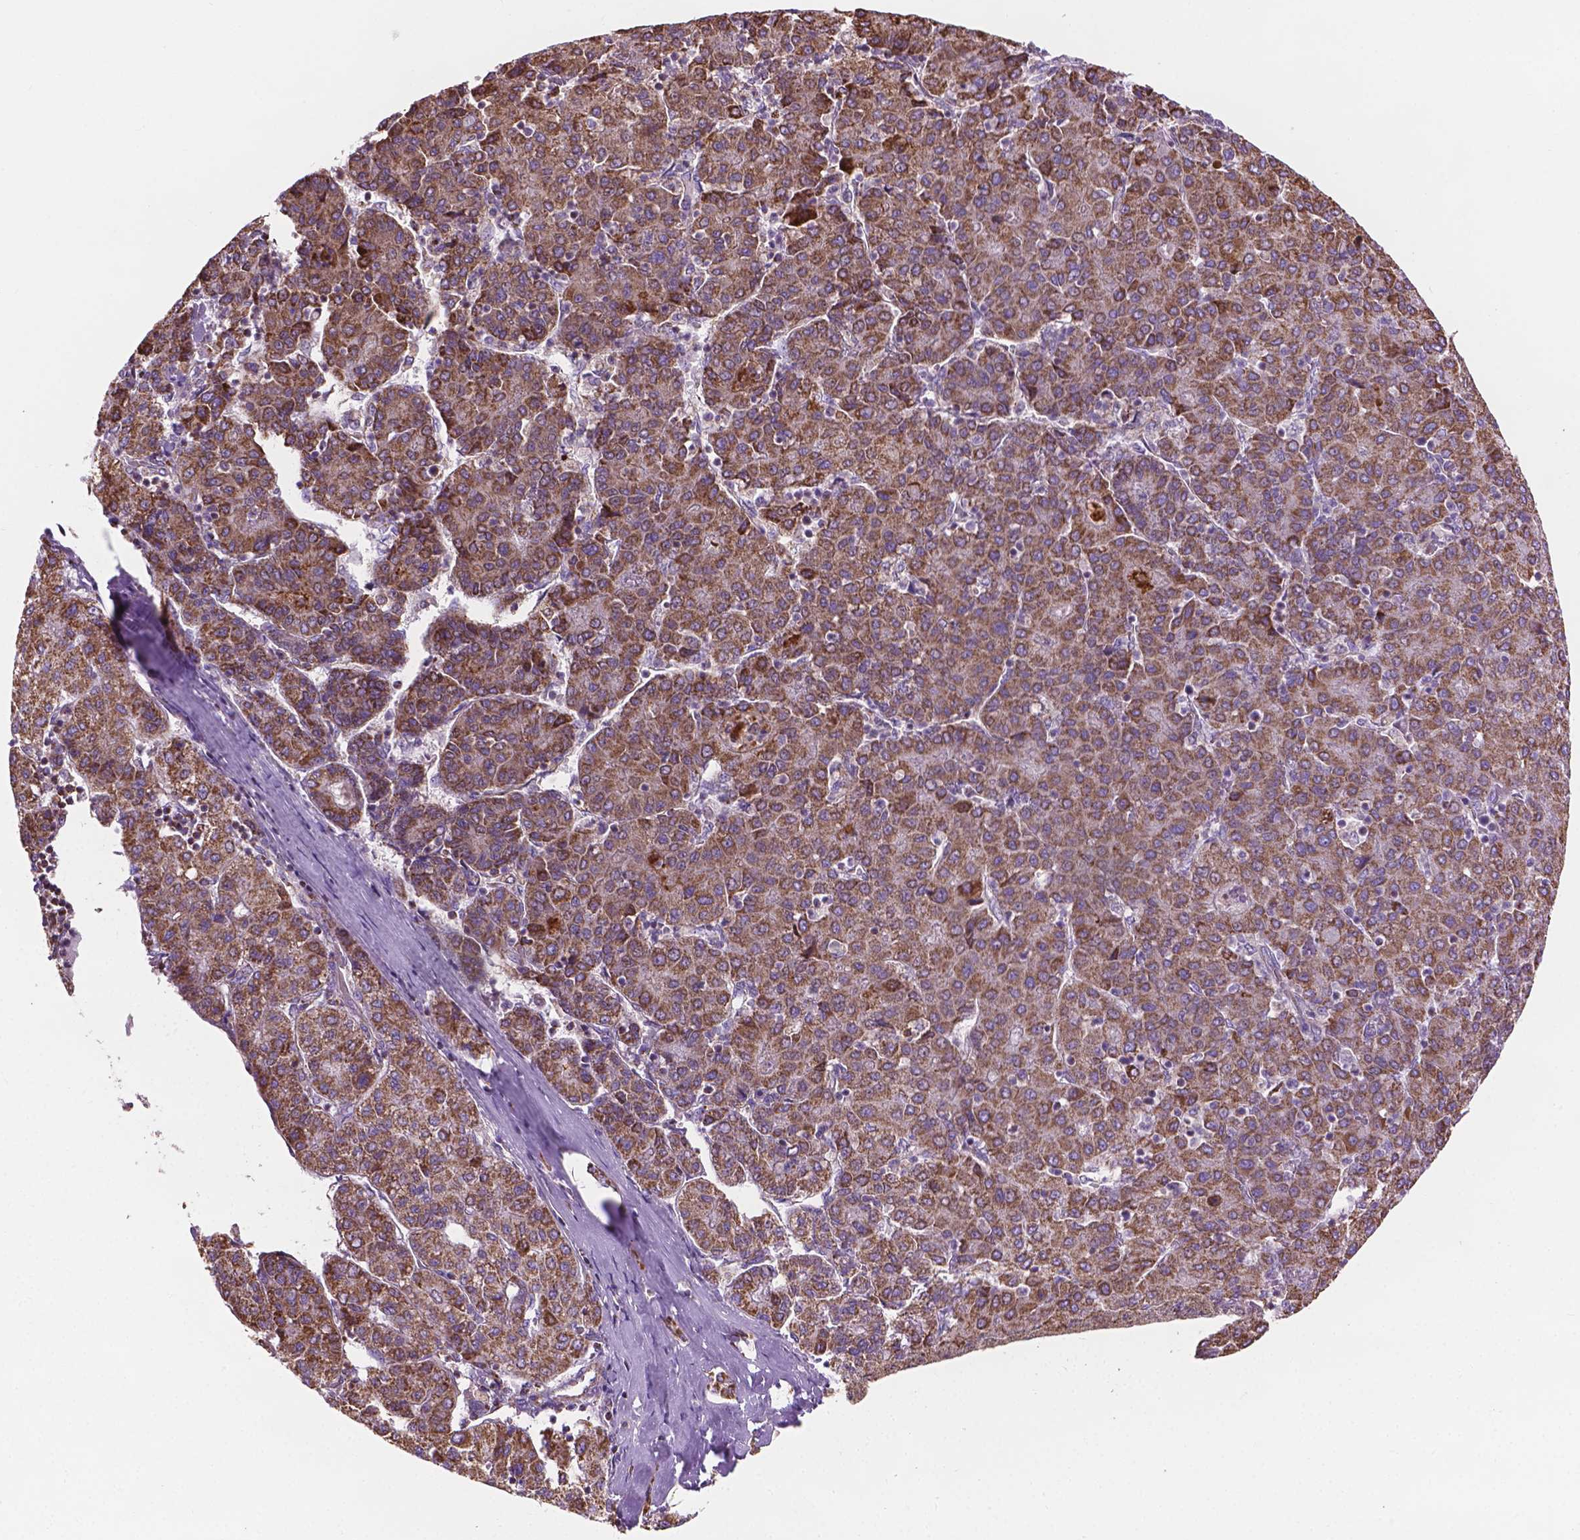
{"staining": {"intensity": "moderate", "quantity": ">75%", "location": "cytoplasmic/membranous"}, "tissue": "liver cancer", "cell_type": "Tumor cells", "image_type": "cancer", "snomed": [{"axis": "morphology", "description": "Carcinoma, Hepatocellular, NOS"}, {"axis": "topography", "description": "Liver"}], "caption": "Tumor cells show medium levels of moderate cytoplasmic/membranous staining in about >75% of cells in liver cancer. The protein of interest is stained brown, and the nuclei are stained in blue (DAB IHC with brightfield microscopy, high magnification).", "gene": "PIBF1", "patient": {"sex": "male", "age": 65}}